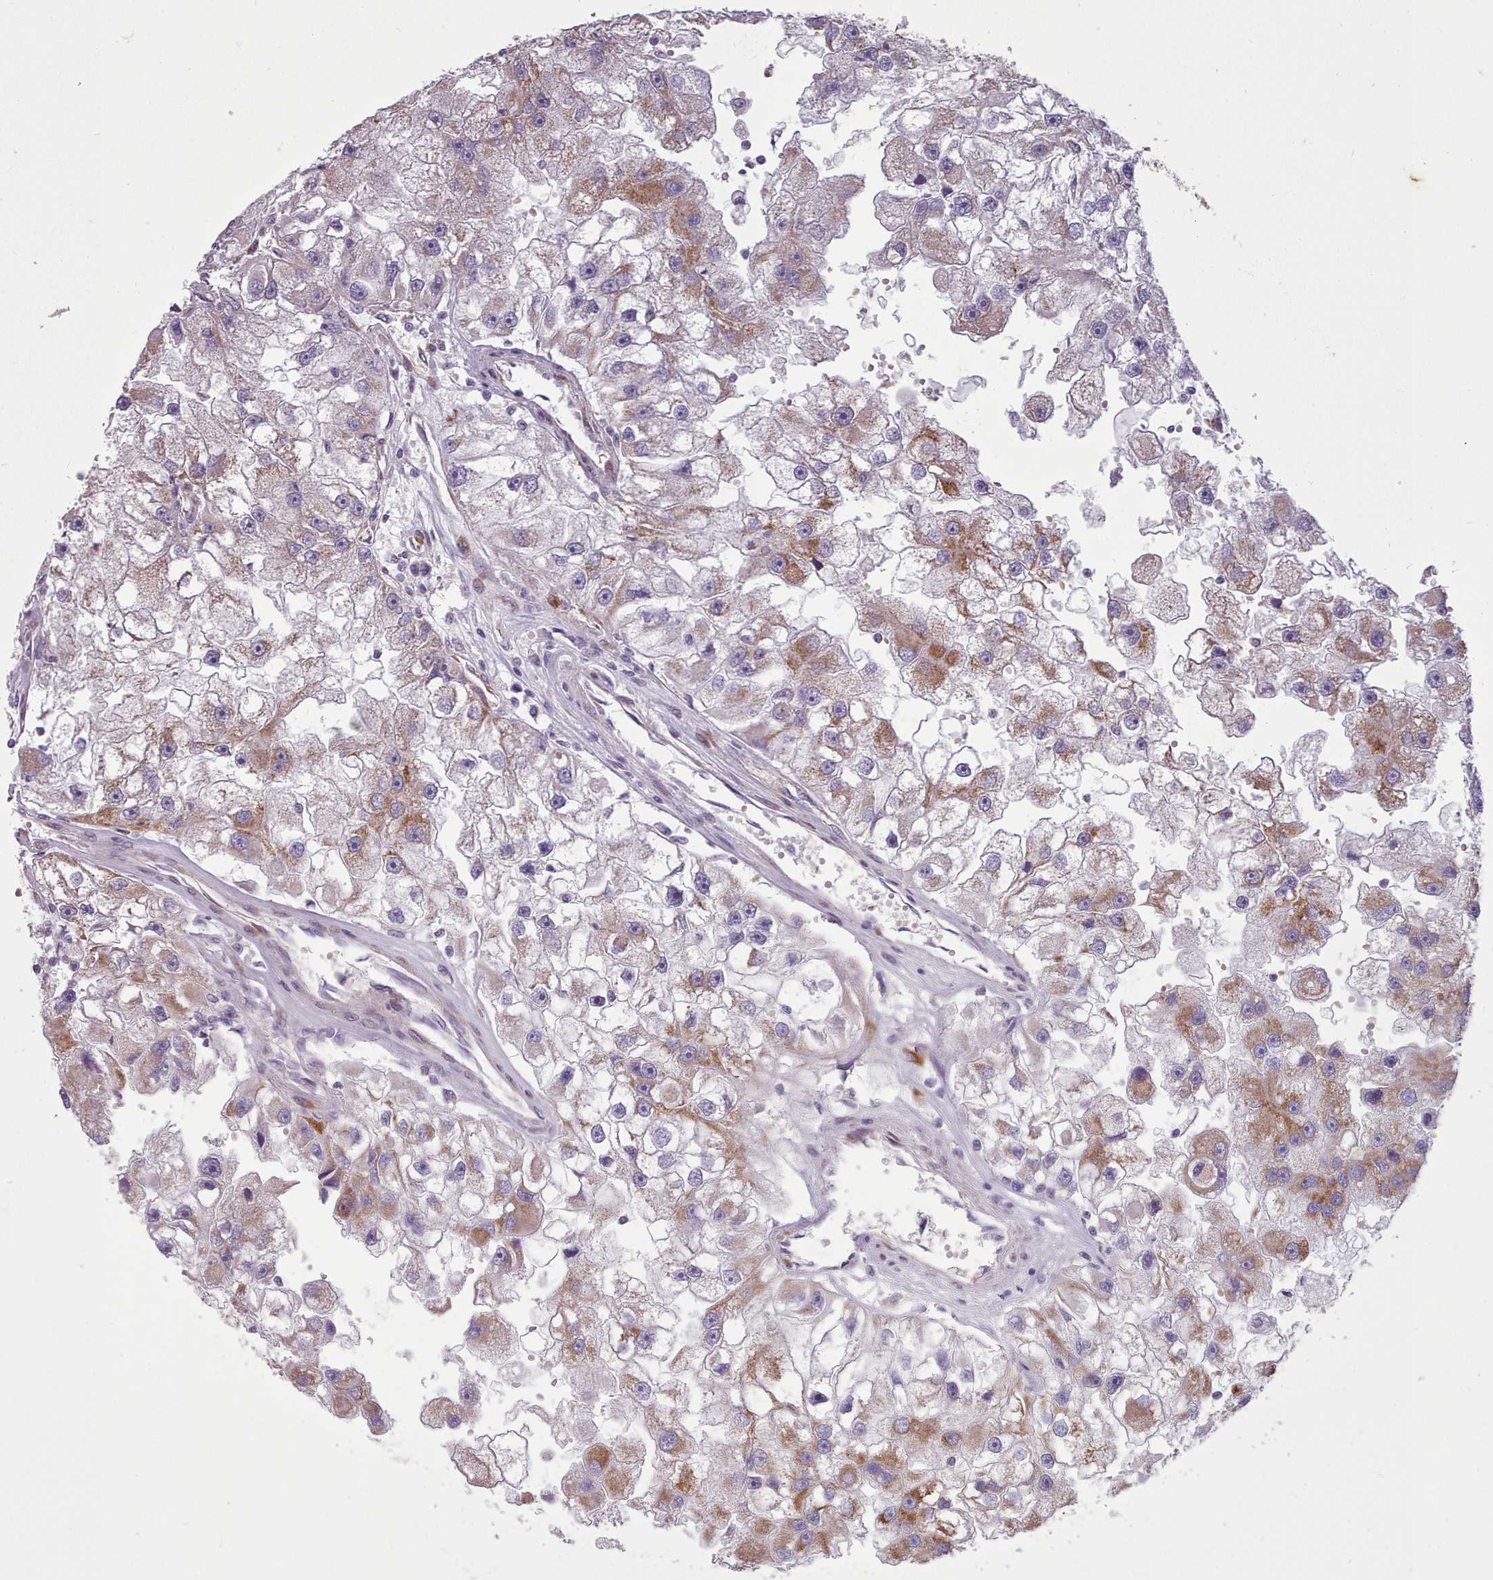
{"staining": {"intensity": "moderate", "quantity": "25%-75%", "location": "cytoplasmic/membranous"}, "tissue": "renal cancer", "cell_type": "Tumor cells", "image_type": "cancer", "snomed": [{"axis": "morphology", "description": "Adenocarcinoma, NOS"}, {"axis": "topography", "description": "Kidney"}], "caption": "Renal cancer (adenocarcinoma) tissue displays moderate cytoplasmic/membranous positivity in approximately 25%-75% of tumor cells, visualized by immunohistochemistry. (Stains: DAB in brown, nuclei in blue, Microscopy: brightfield microscopy at high magnification).", "gene": "FKBP10", "patient": {"sex": "male", "age": 63}}